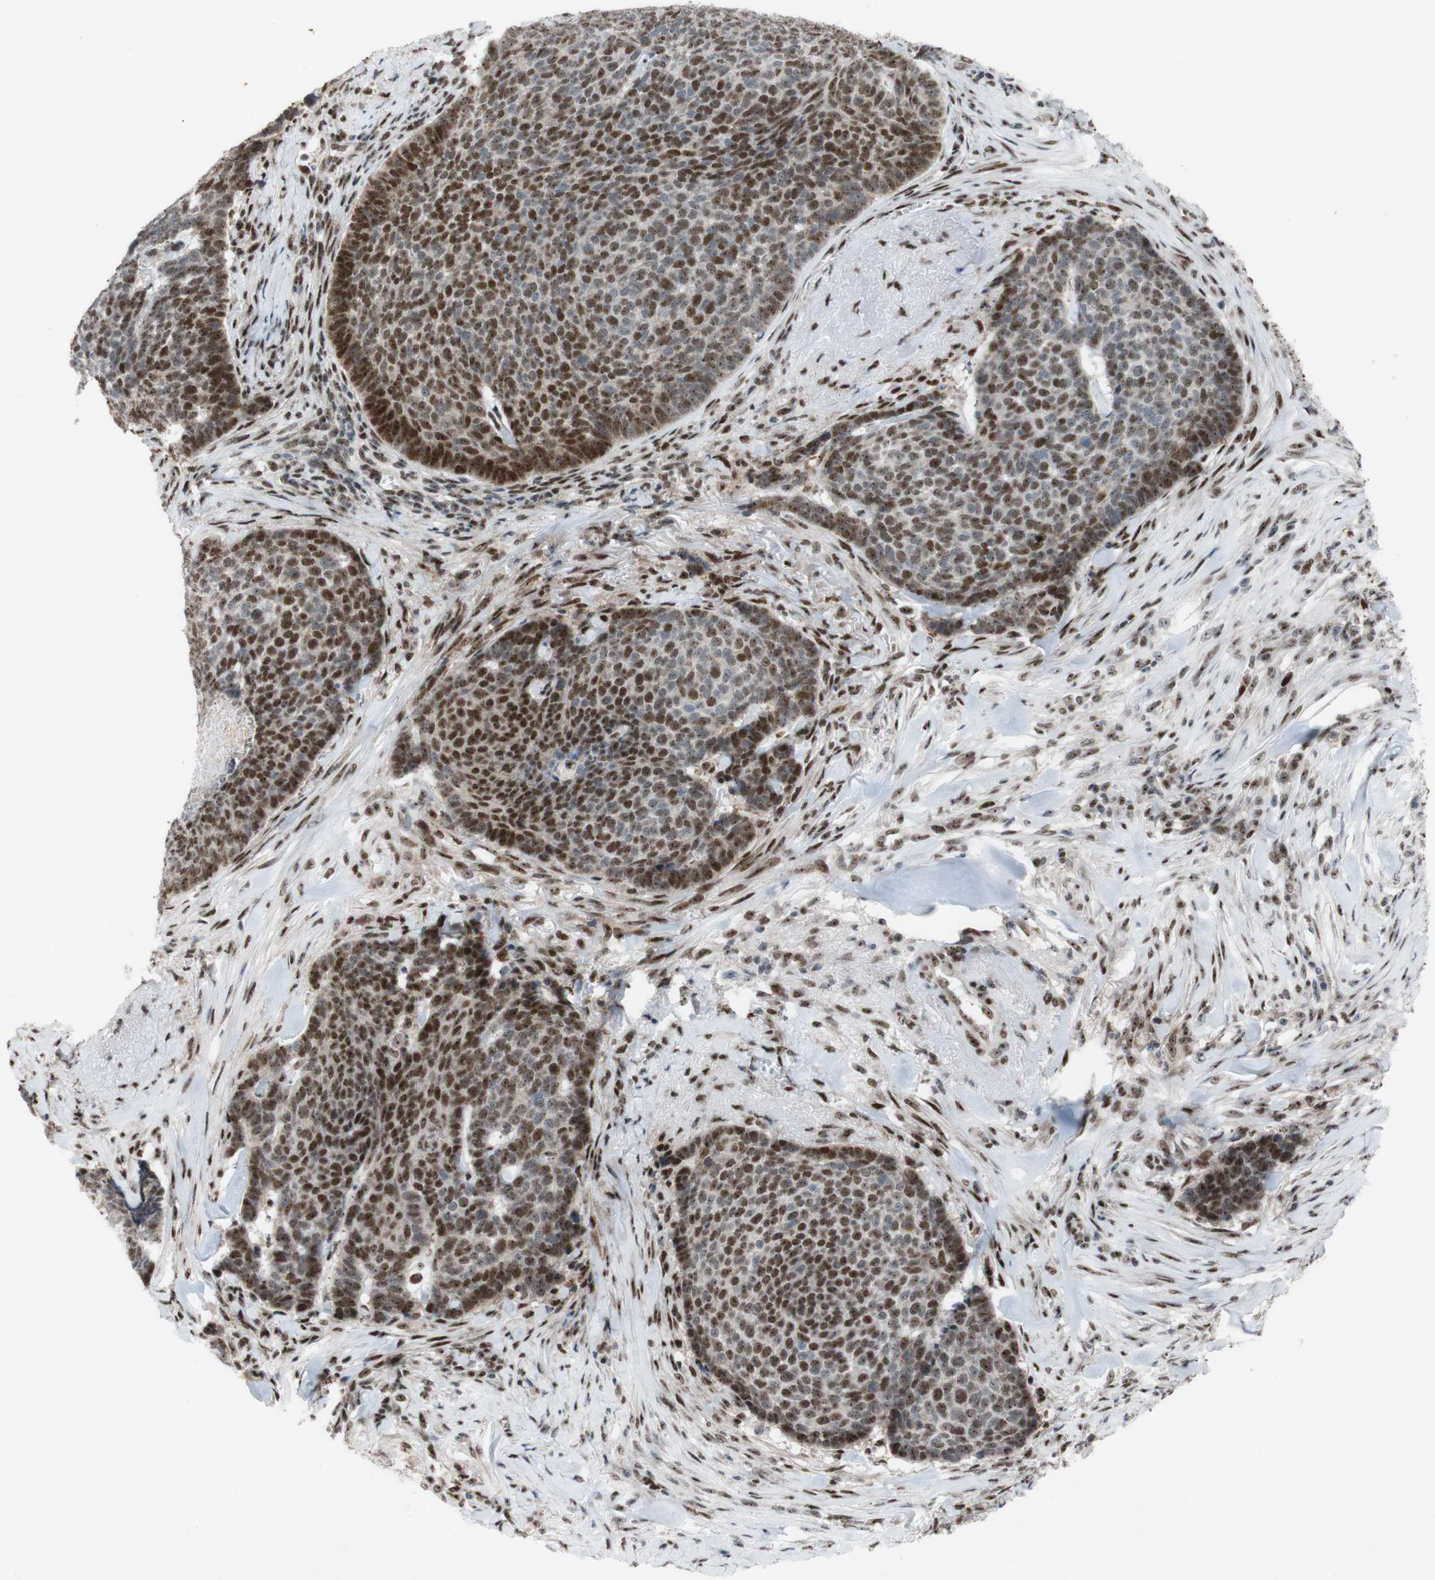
{"staining": {"intensity": "moderate", "quantity": ">75%", "location": "nuclear"}, "tissue": "skin cancer", "cell_type": "Tumor cells", "image_type": "cancer", "snomed": [{"axis": "morphology", "description": "Basal cell carcinoma"}, {"axis": "topography", "description": "Skin"}], "caption": "Immunohistochemistry histopathology image of neoplastic tissue: human skin basal cell carcinoma stained using immunohistochemistry reveals medium levels of moderate protein expression localized specifically in the nuclear of tumor cells, appearing as a nuclear brown color.", "gene": "POLR1A", "patient": {"sex": "male", "age": 84}}